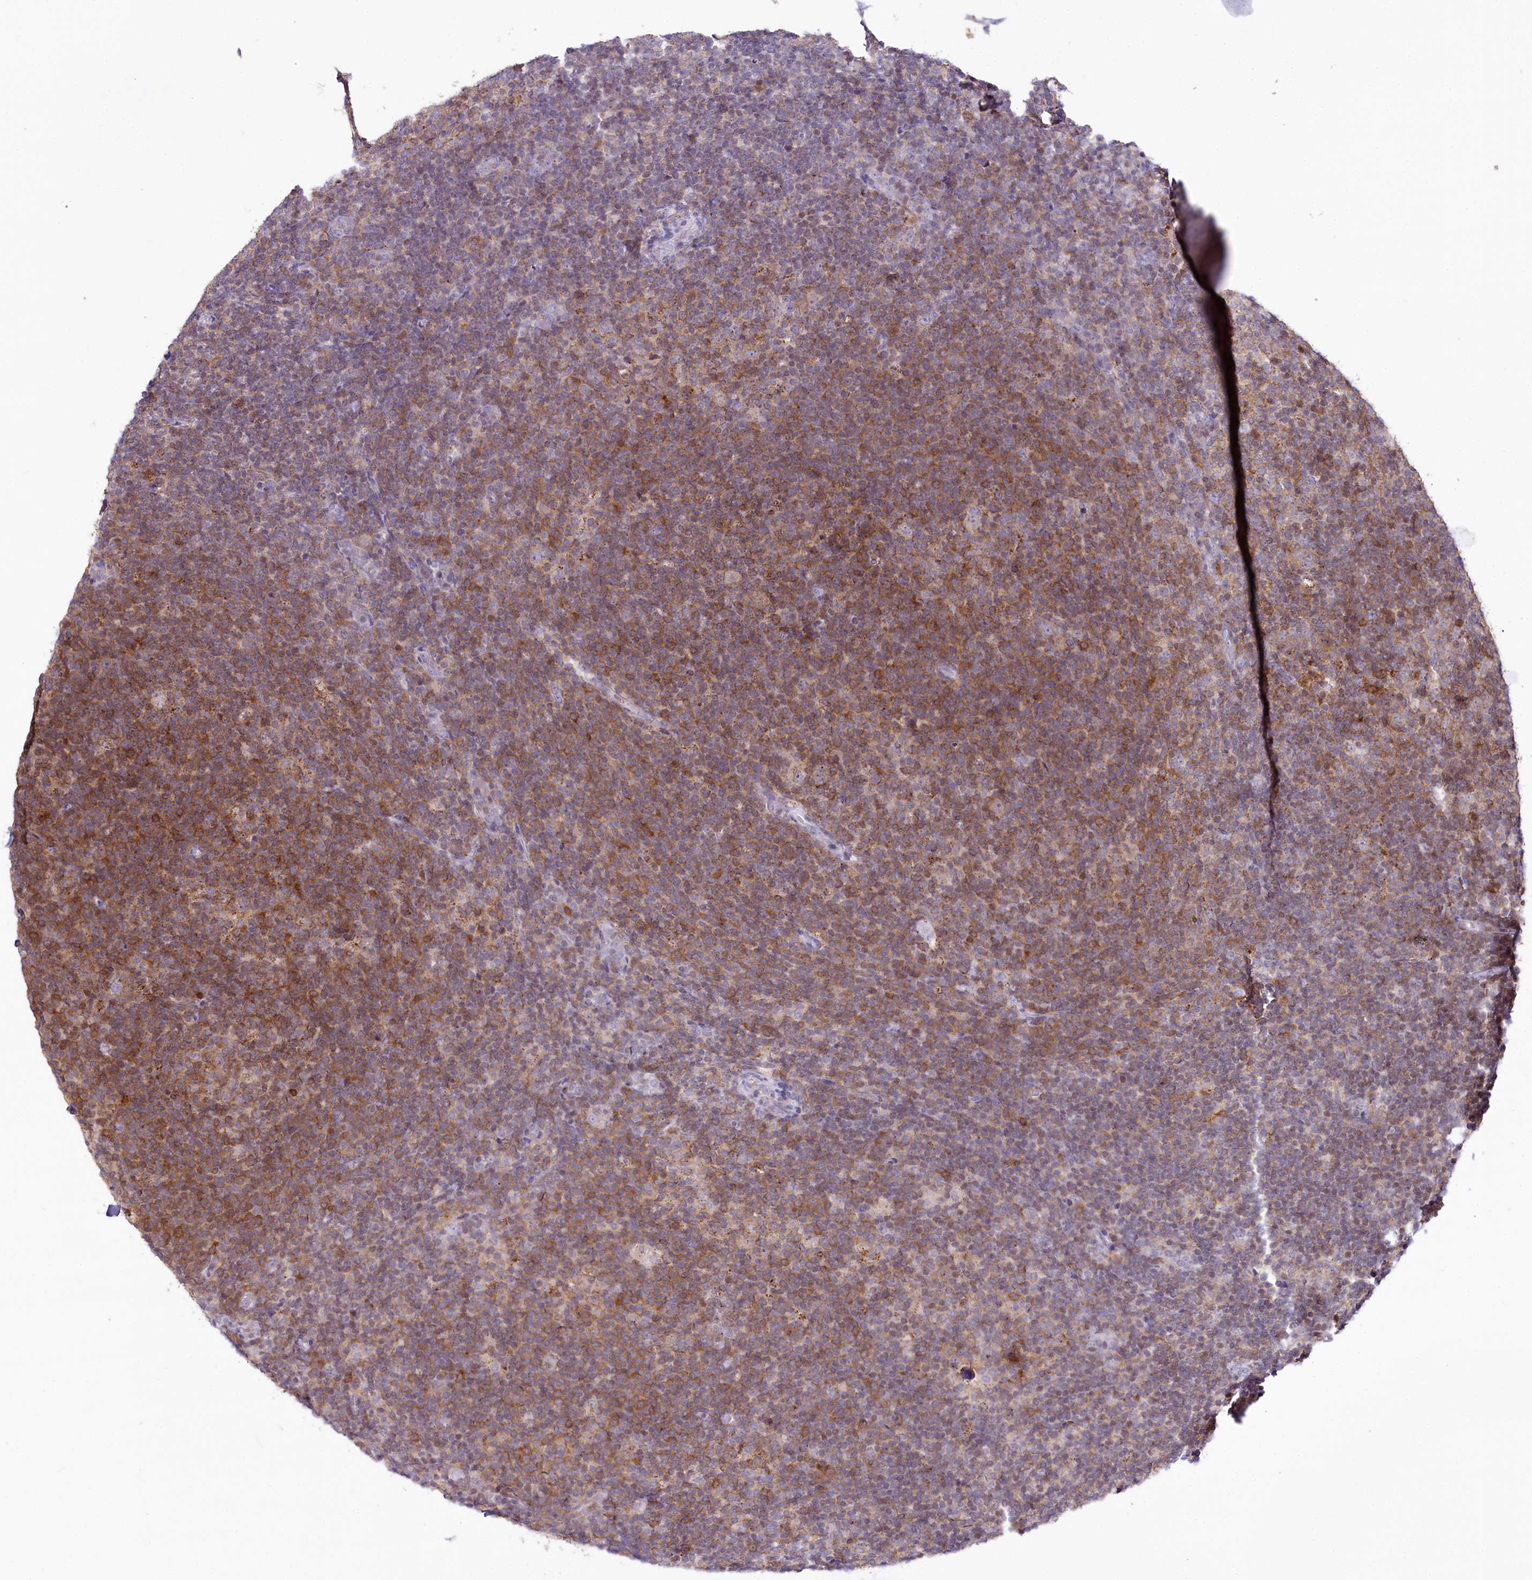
{"staining": {"intensity": "negative", "quantity": "none", "location": "none"}, "tissue": "lymphoma", "cell_type": "Tumor cells", "image_type": "cancer", "snomed": [{"axis": "morphology", "description": "Hodgkin's disease, NOS"}, {"axis": "topography", "description": "Lymph node"}], "caption": "Immunohistochemistry micrograph of neoplastic tissue: human lymphoma stained with DAB (3,3'-diaminobenzidine) reveals no significant protein expression in tumor cells.", "gene": "ZFYVE27", "patient": {"sex": "female", "age": 57}}